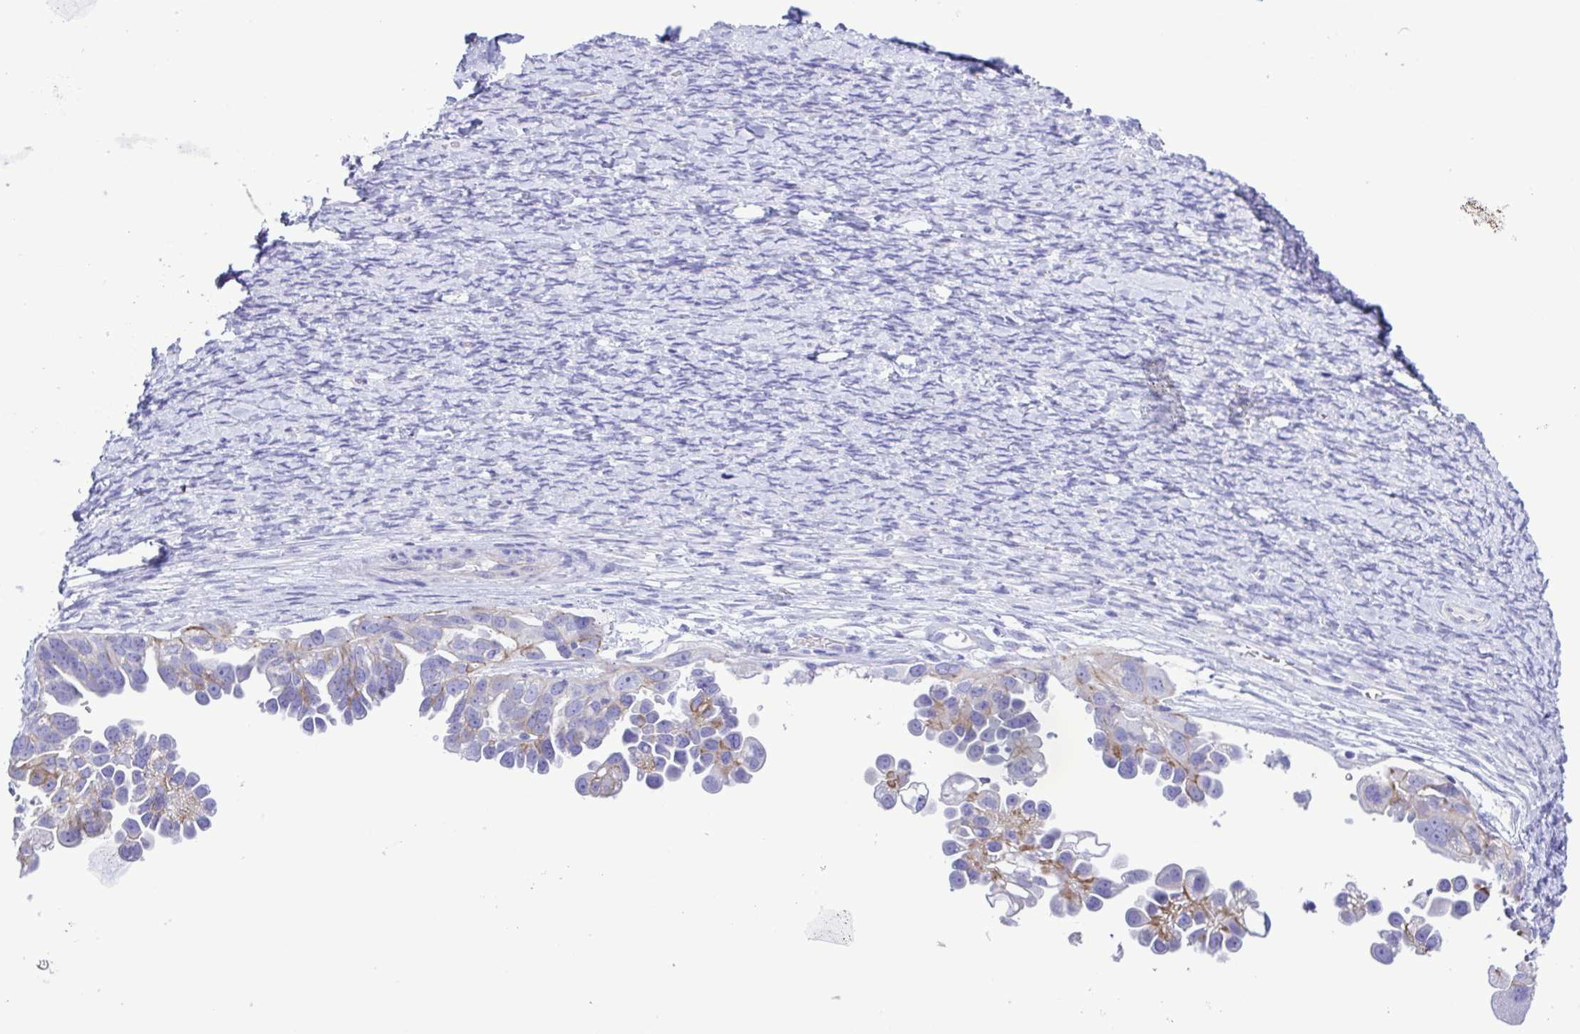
{"staining": {"intensity": "weak", "quantity": "<25%", "location": "cytoplasmic/membranous"}, "tissue": "ovarian cancer", "cell_type": "Tumor cells", "image_type": "cancer", "snomed": [{"axis": "morphology", "description": "Cystadenocarcinoma, serous, NOS"}, {"axis": "topography", "description": "Ovary"}], "caption": "IHC photomicrograph of ovarian serous cystadenocarcinoma stained for a protein (brown), which exhibits no staining in tumor cells.", "gene": "CYP11A1", "patient": {"sex": "female", "age": 53}}